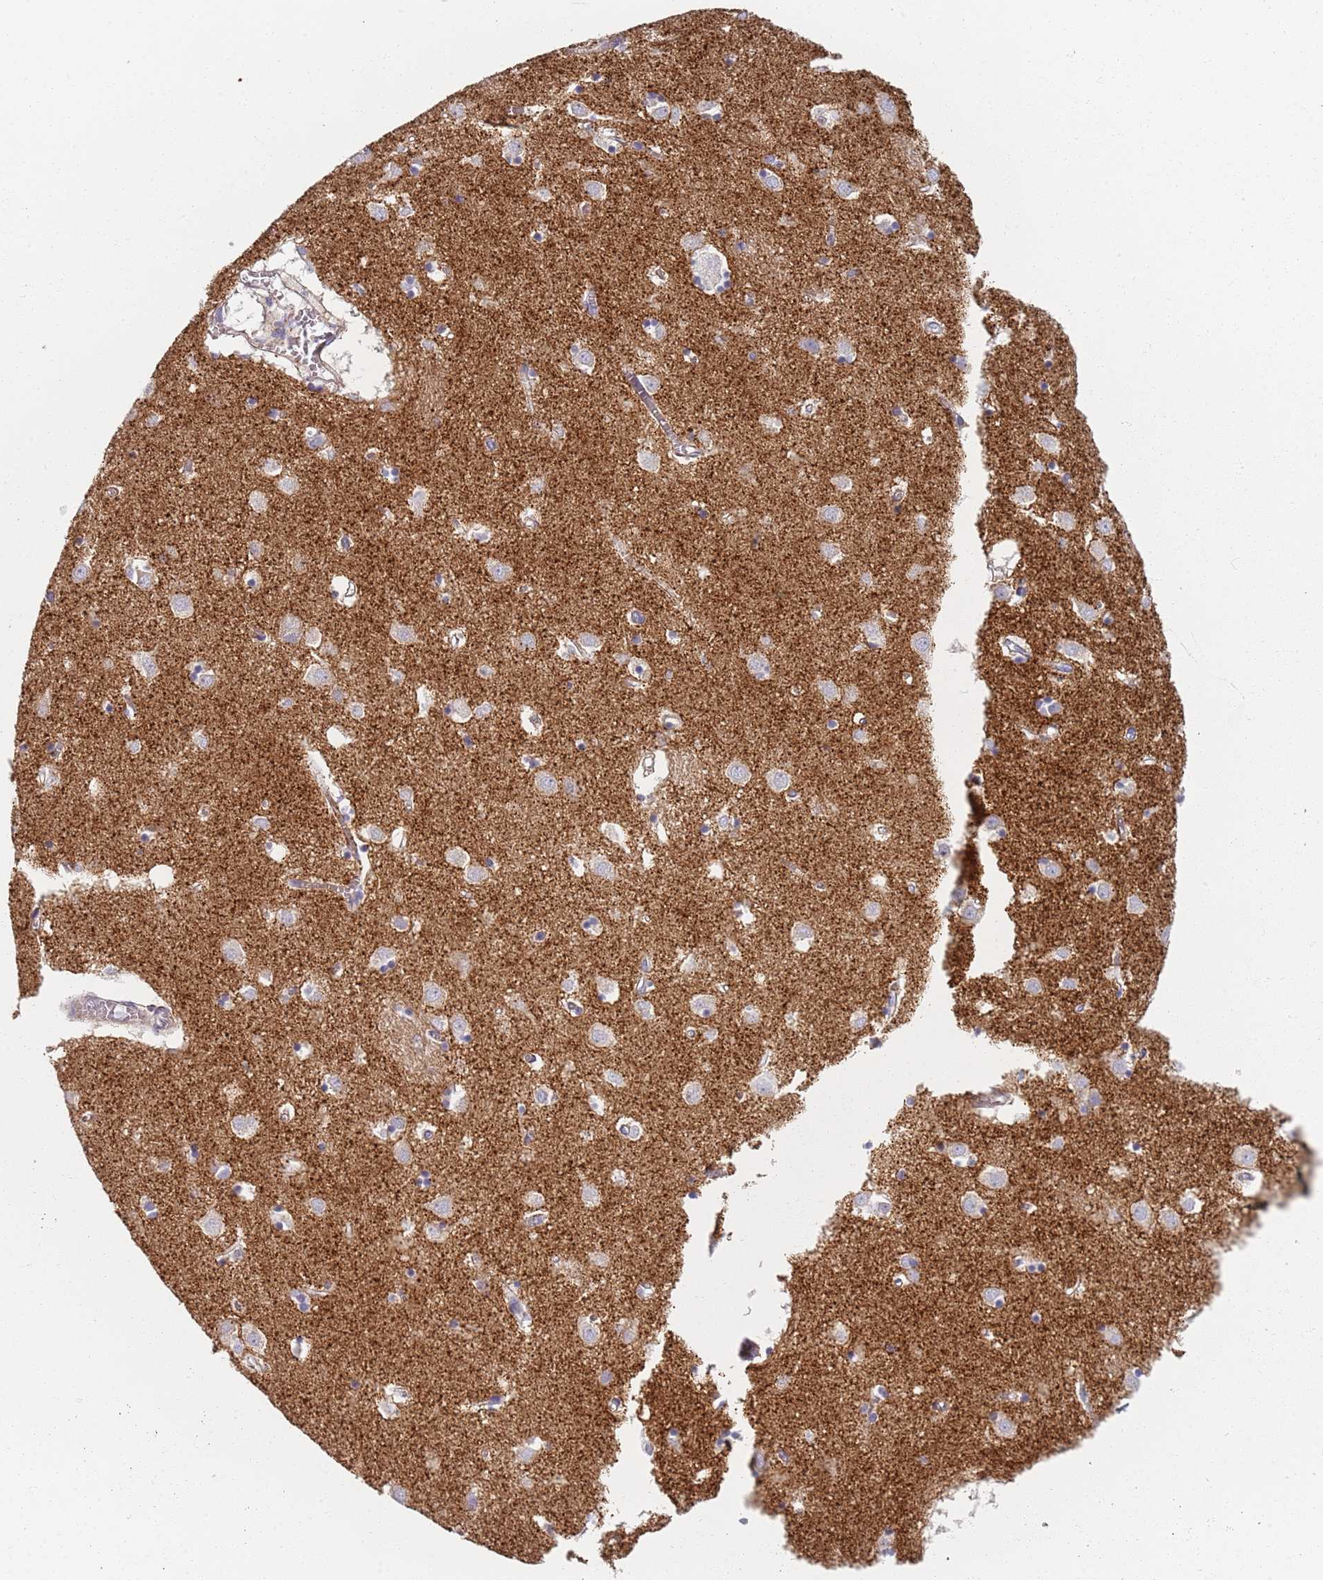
{"staining": {"intensity": "negative", "quantity": "none", "location": "none"}, "tissue": "caudate", "cell_type": "Glial cells", "image_type": "normal", "snomed": [{"axis": "morphology", "description": "Normal tissue, NOS"}, {"axis": "topography", "description": "Lateral ventricle wall"}], "caption": "The histopathology image reveals no staining of glial cells in unremarkable caudate. (Brightfield microscopy of DAB IHC at high magnification).", "gene": "SYNGR3", "patient": {"sex": "male", "age": 70}}